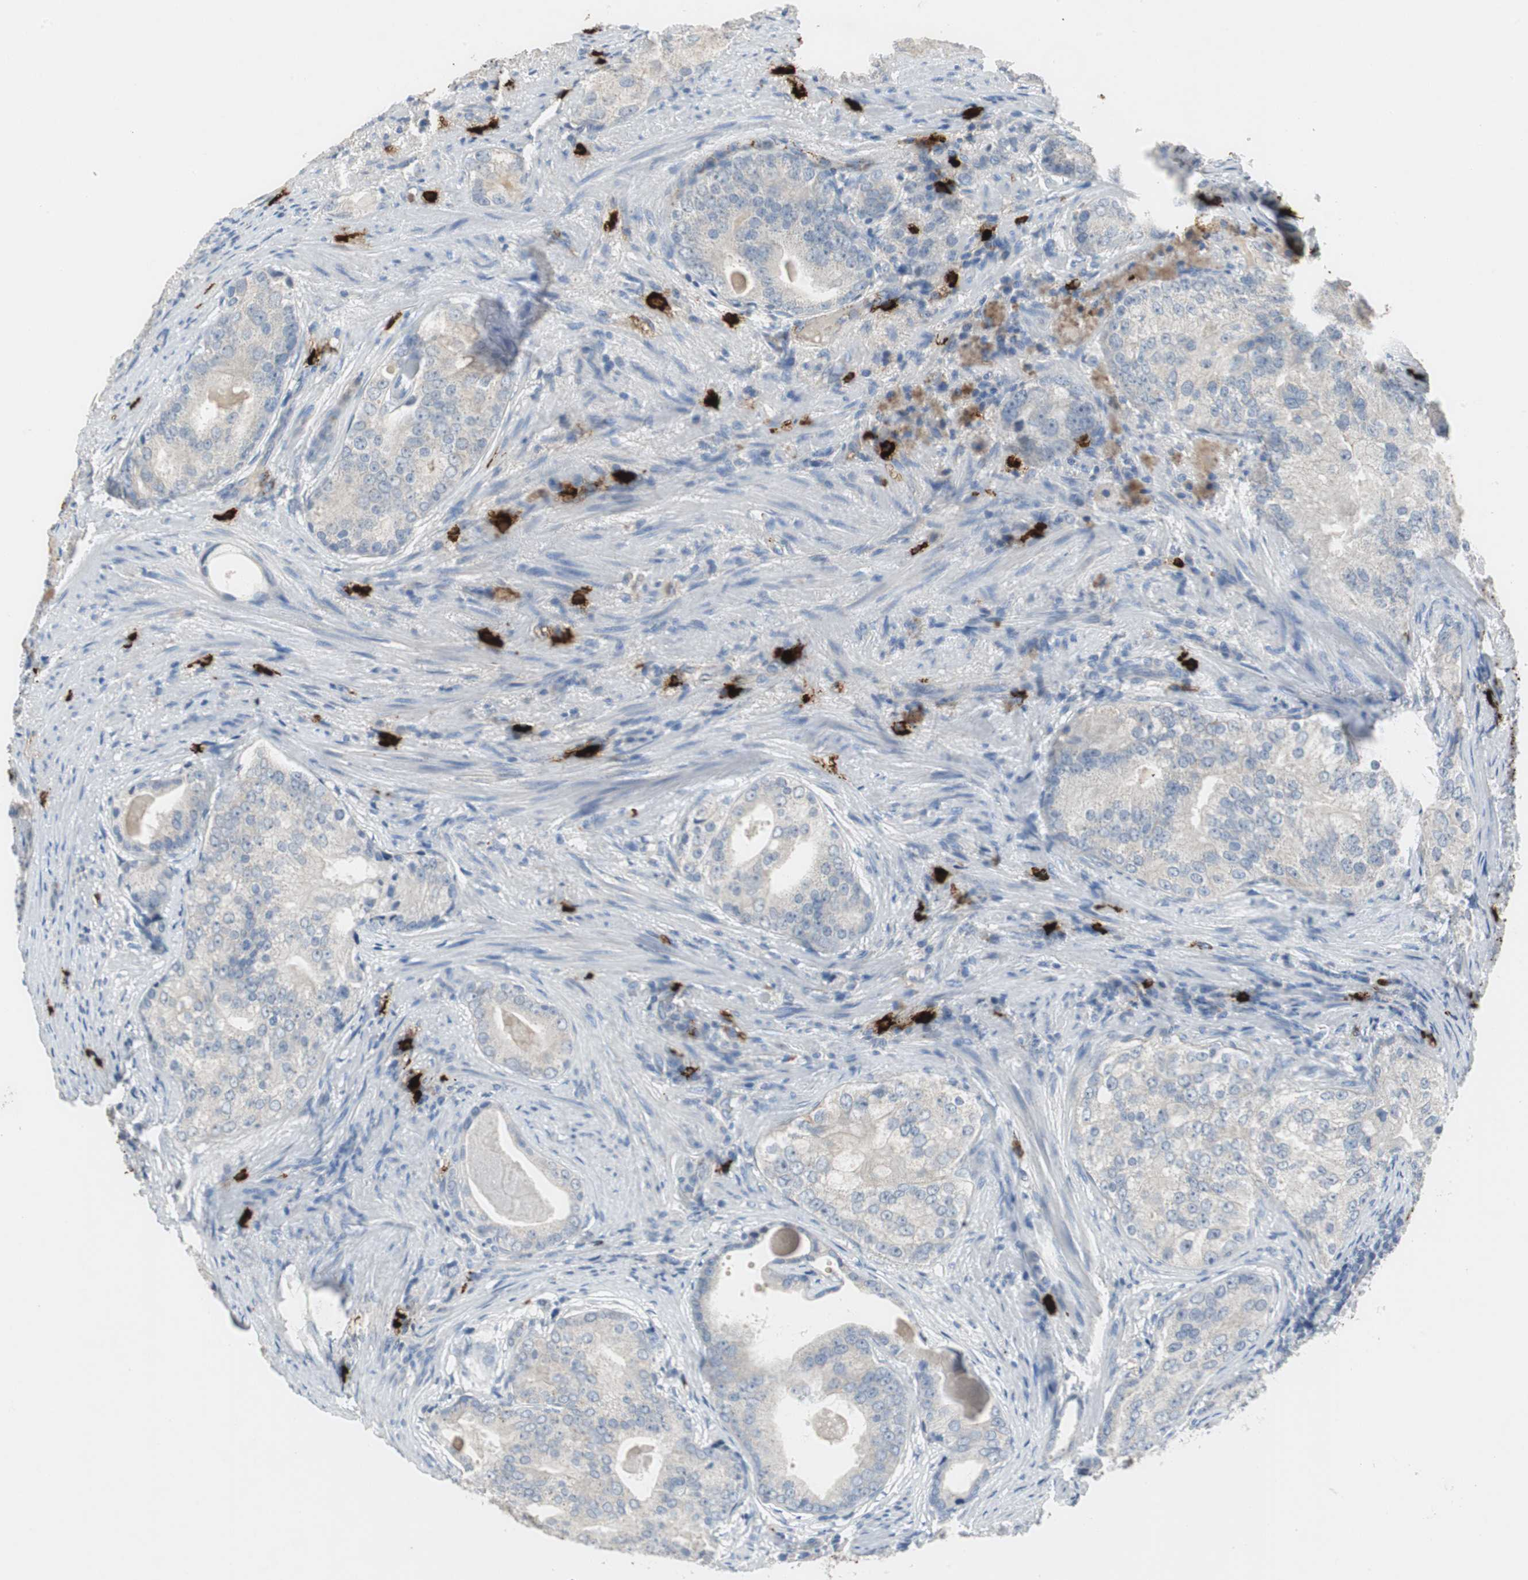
{"staining": {"intensity": "negative", "quantity": "none", "location": "none"}, "tissue": "prostate cancer", "cell_type": "Tumor cells", "image_type": "cancer", "snomed": [{"axis": "morphology", "description": "Adenocarcinoma, High grade"}, {"axis": "topography", "description": "Prostate"}], "caption": "Immunohistochemical staining of prostate cancer demonstrates no significant staining in tumor cells.", "gene": "CPA3", "patient": {"sex": "male", "age": 66}}